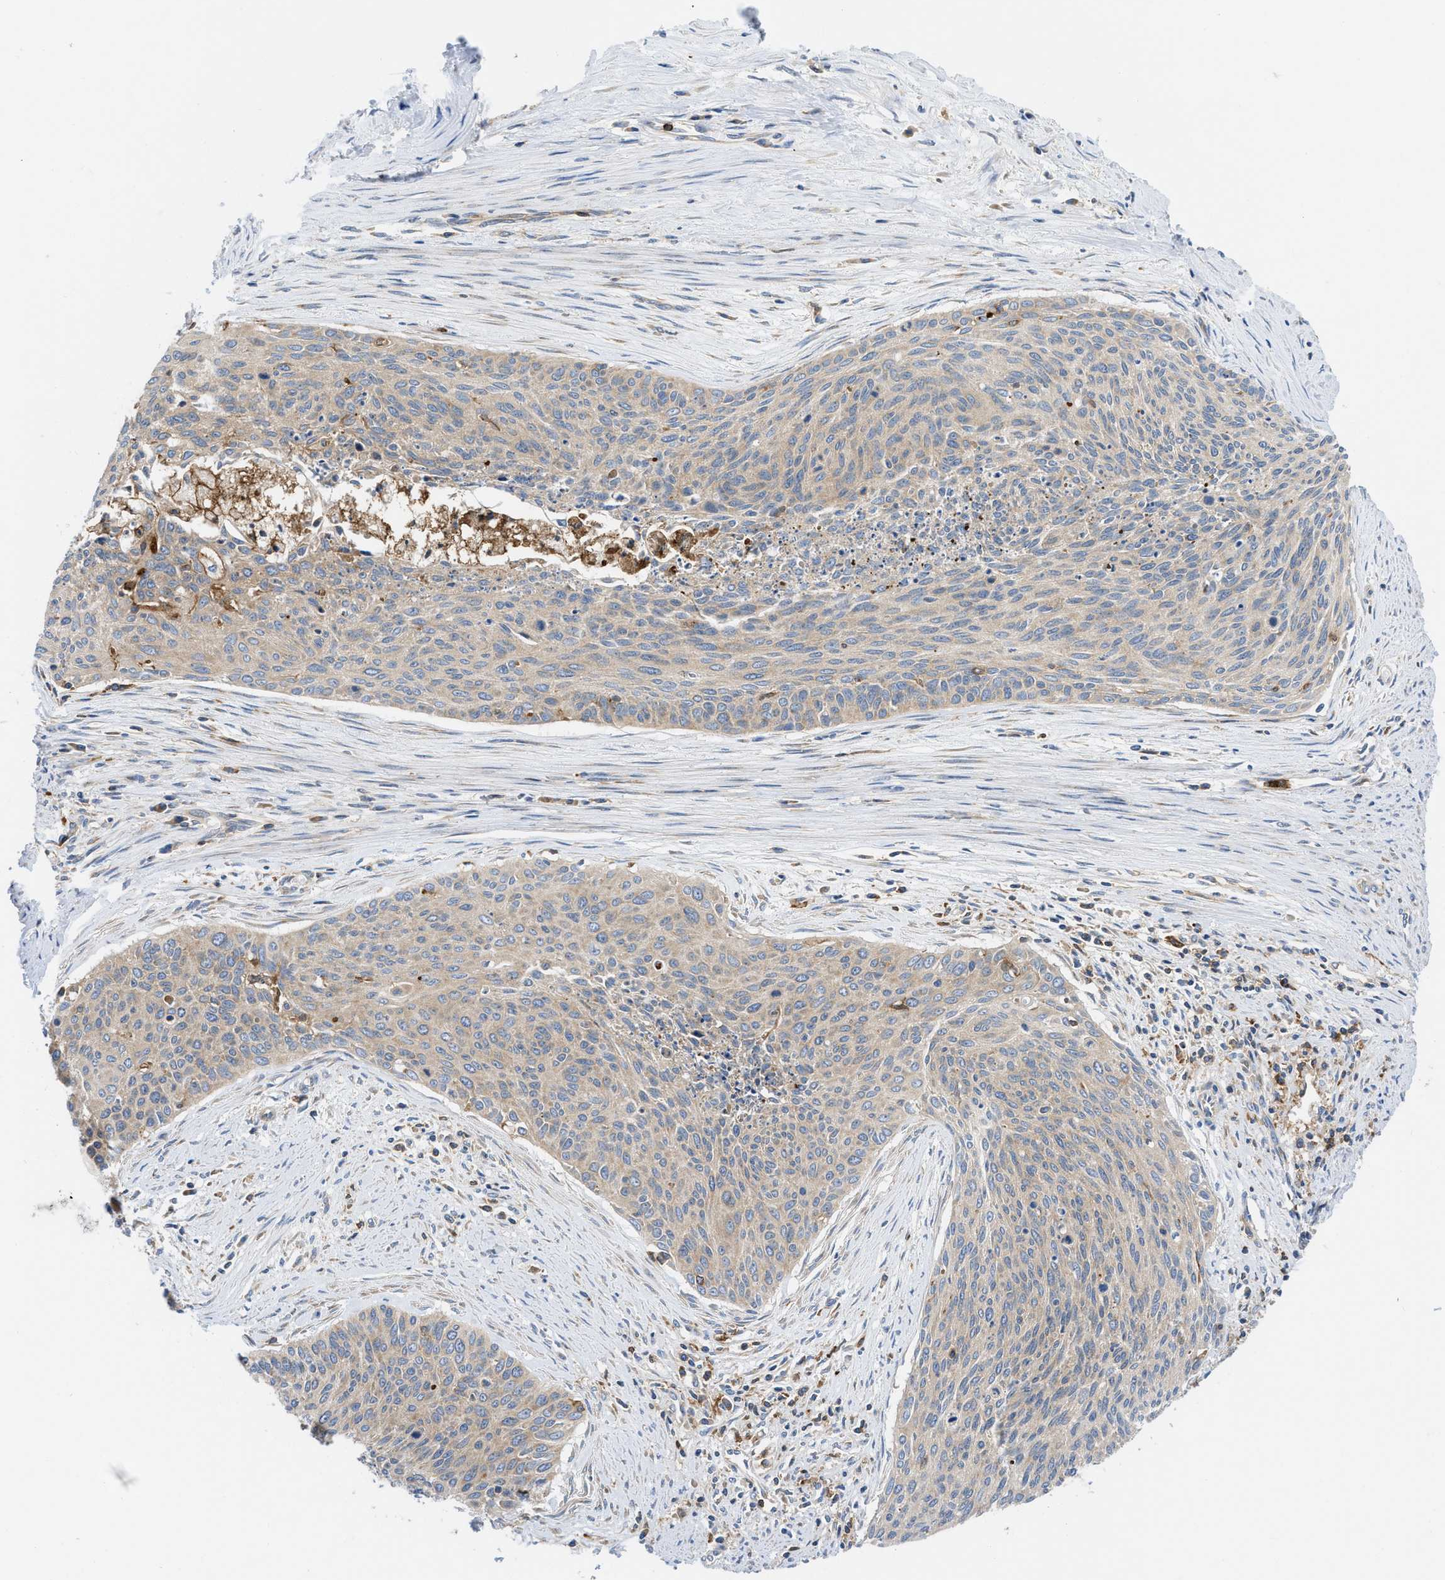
{"staining": {"intensity": "negative", "quantity": "none", "location": "none"}, "tissue": "cervical cancer", "cell_type": "Tumor cells", "image_type": "cancer", "snomed": [{"axis": "morphology", "description": "Squamous cell carcinoma, NOS"}, {"axis": "topography", "description": "Cervix"}], "caption": "IHC histopathology image of neoplastic tissue: squamous cell carcinoma (cervical) stained with DAB (3,3'-diaminobenzidine) exhibits no significant protein expression in tumor cells. (DAB (3,3'-diaminobenzidine) IHC, high magnification).", "gene": "GPAT4", "patient": {"sex": "female", "age": 55}}